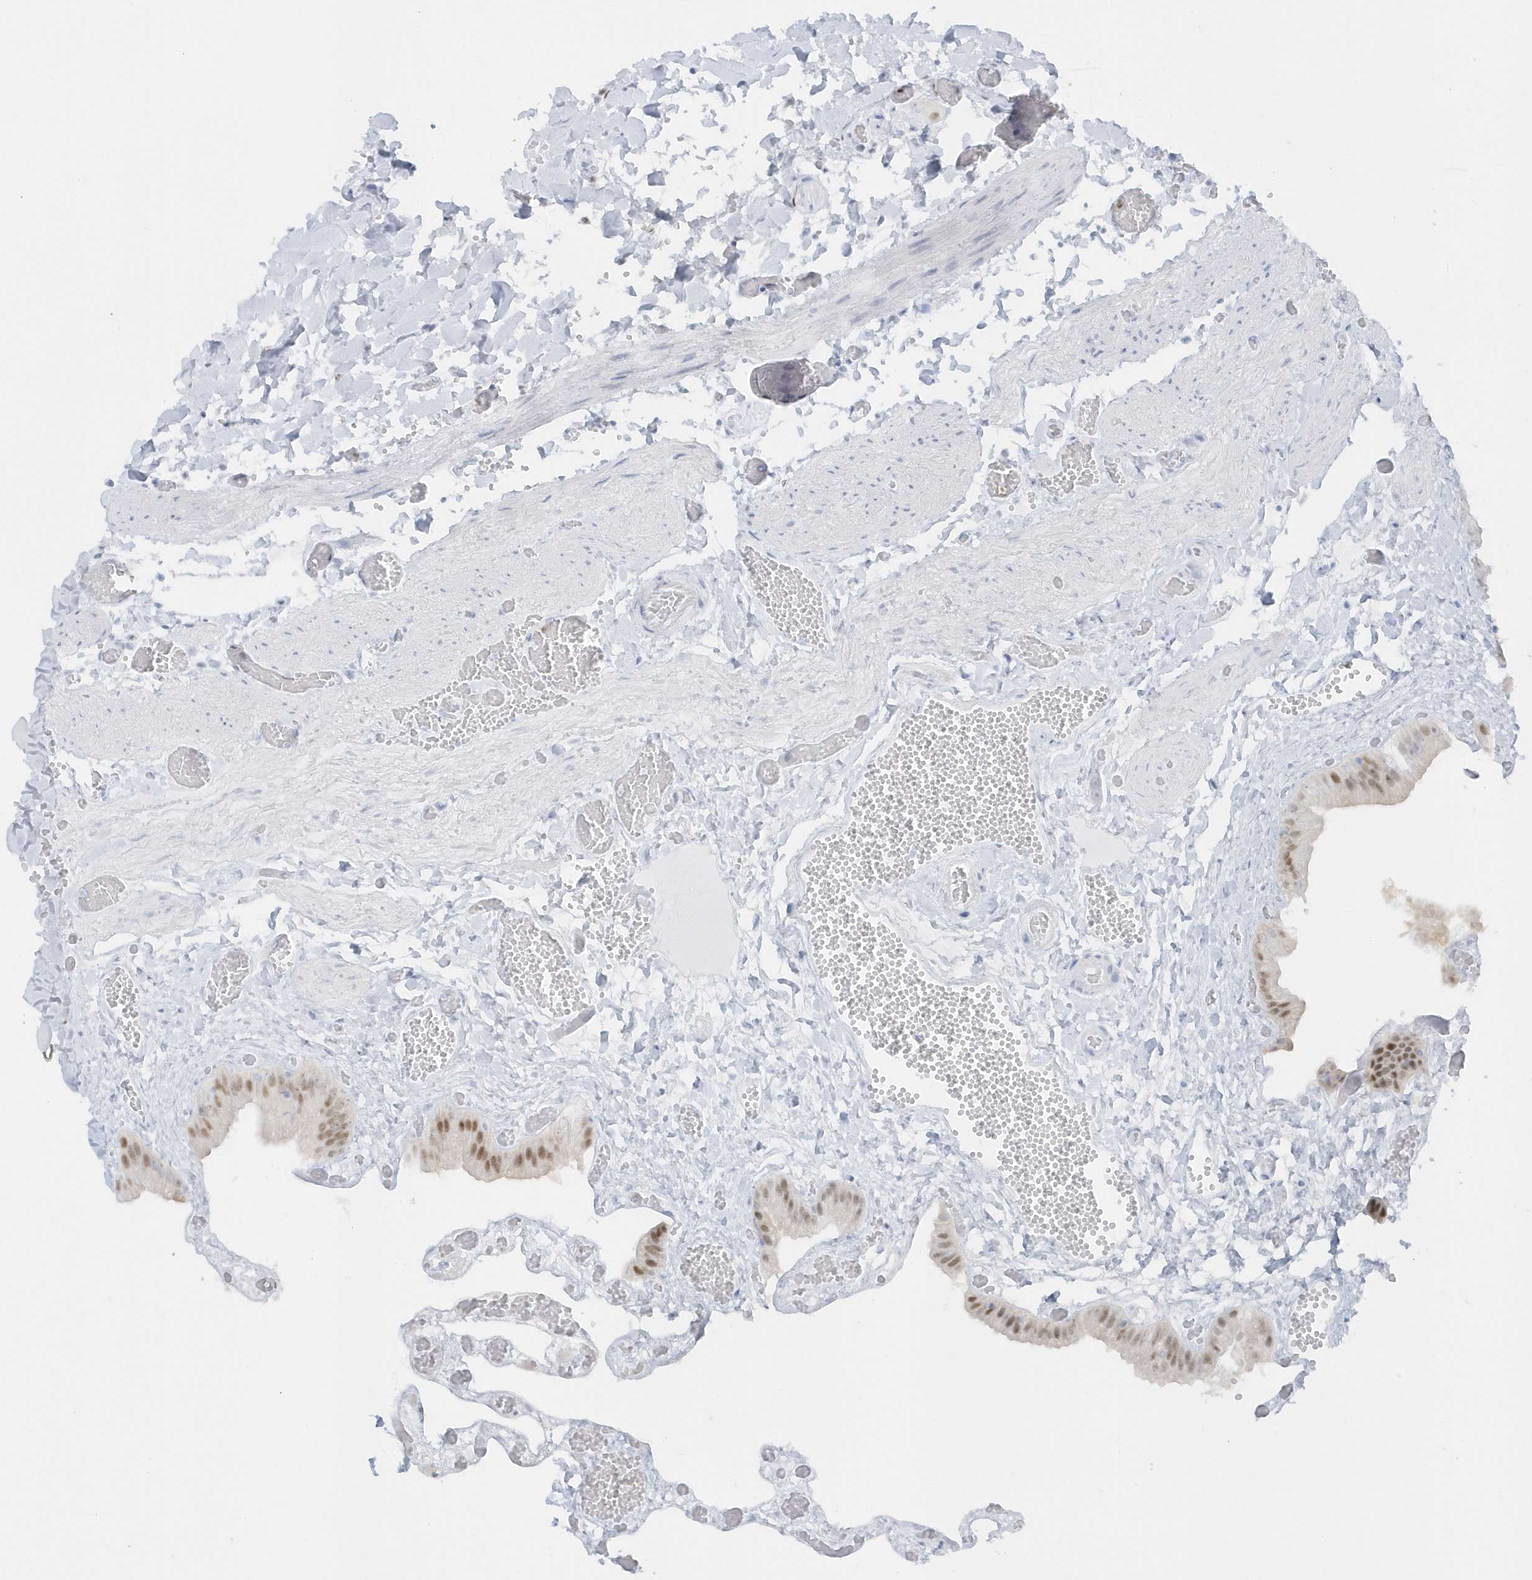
{"staining": {"intensity": "moderate", "quantity": ">75%", "location": "nuclear"}, "tissue": "gallbladder", "cell_type": "Glandular cells", "image_type": "normal", "snomed": [{"axis": "morphology", "description": "Normal tissue, NOS"}, {"axis": "topography", "description": "Gallbladder"}], "caption": "Gallbladder was stained to show a protein in brown. There is medium levels of moderate nuclear positivity in approximately >75% of glandular cells. The staining was performed using DAB (3,3'-diaminobenzidine), with brown indicating positive protein expression. Nuclei are stained blue with hematoxylin.", "gene": "SMIM34", "patient": {"sex": "female", "age": 64}}